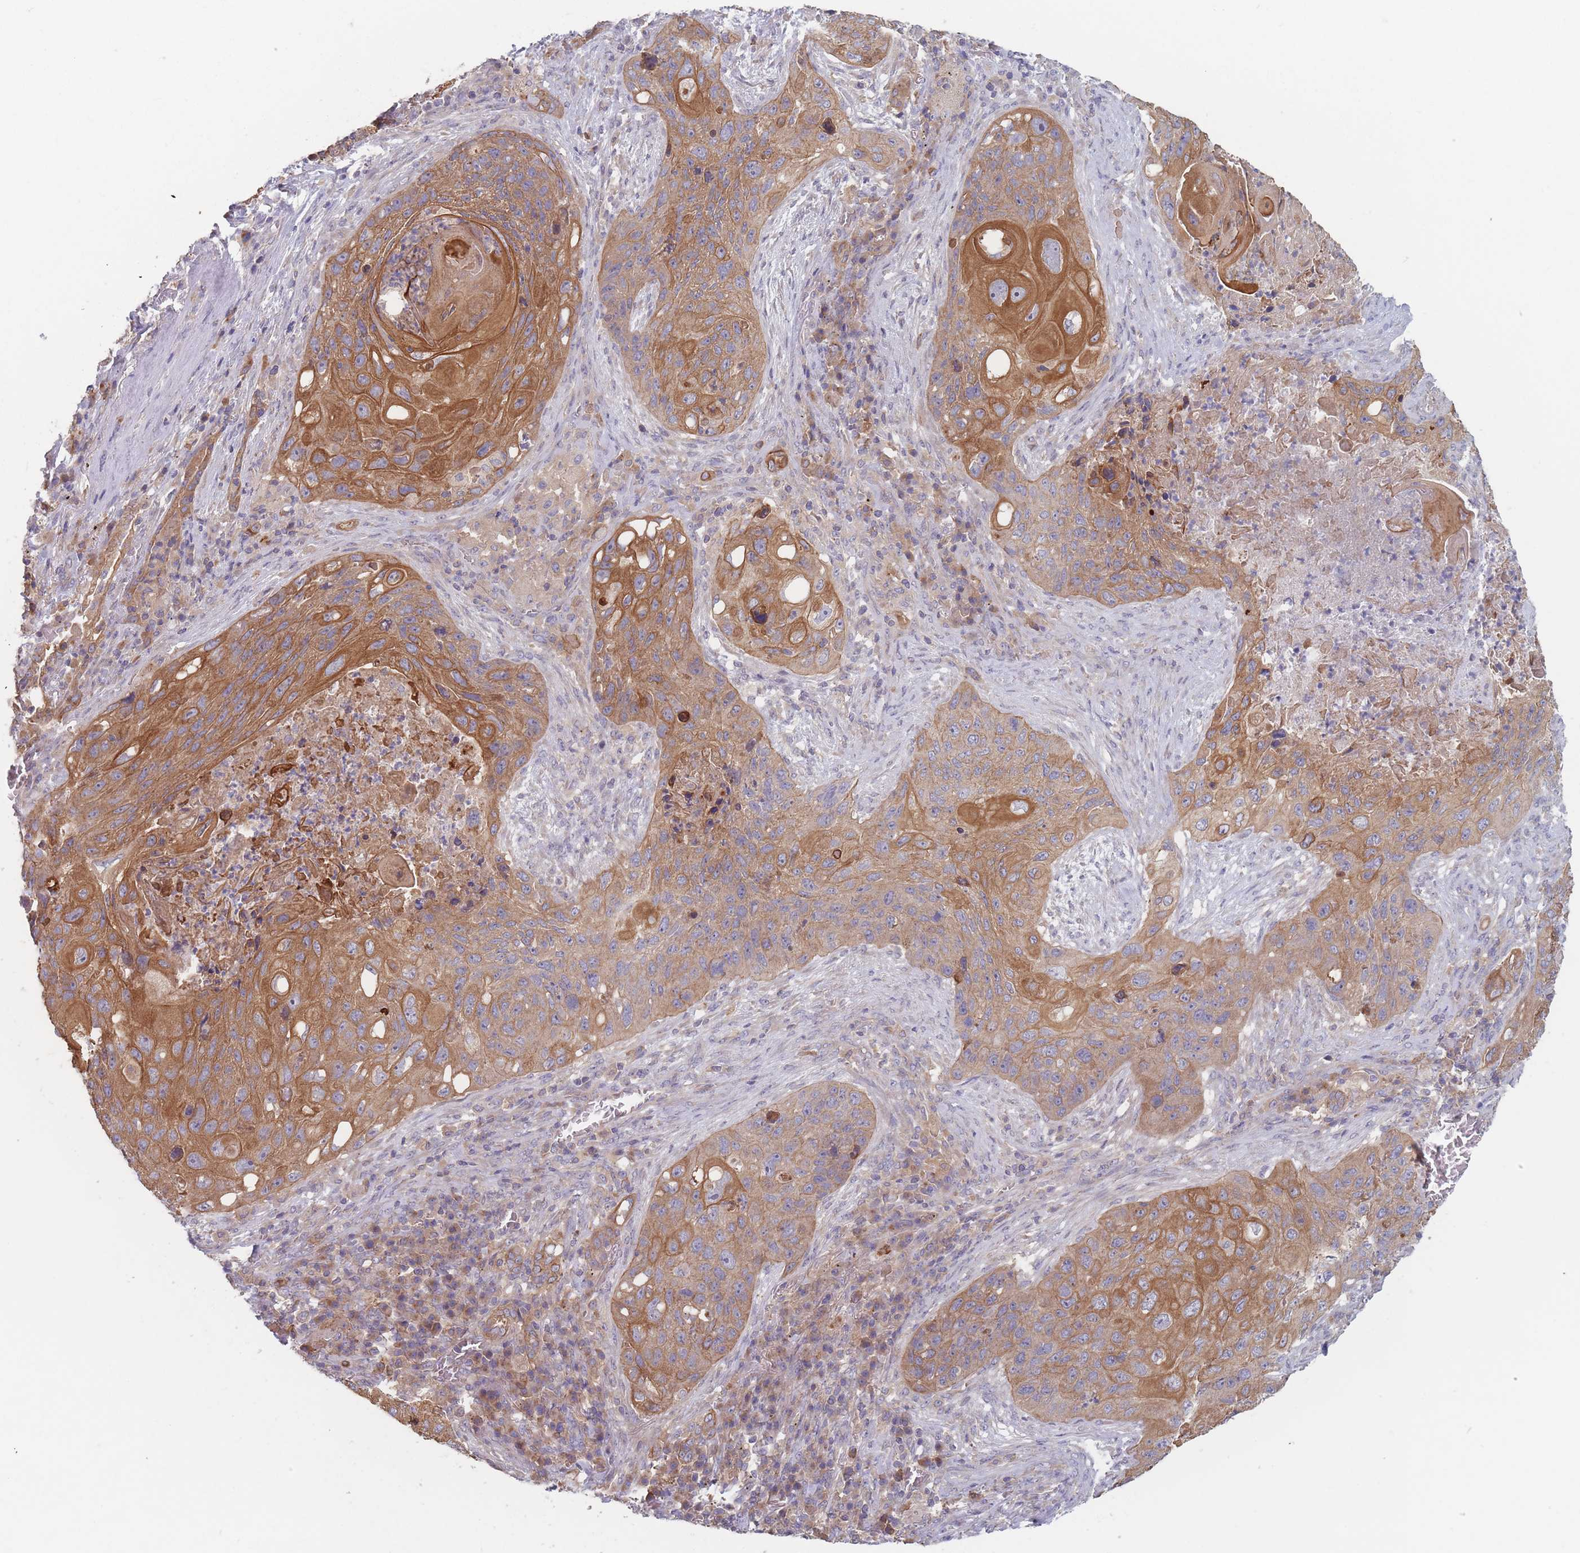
{"staining": {"intensity": "moderate", "quantity": ">75%", "location": "cytoplasmic/membranous"}, "tissue": "lung cancer", "cell_type": "Tumor cells", "image_type": "cancer", "snomed": [{"axis": "morphology", "description": "Squamous cell carcinoma, NOS"}, {"axis": "topography", "description": "Lung"}], "caption": "This photomicrograph reveals IHC staining of lung cancer, with medium moderate cytoplasmic/membranous staining in approximately >75% of tumor cells.", "gene": "EFCC1", "patient": {"sex": "female", "age": 63}}